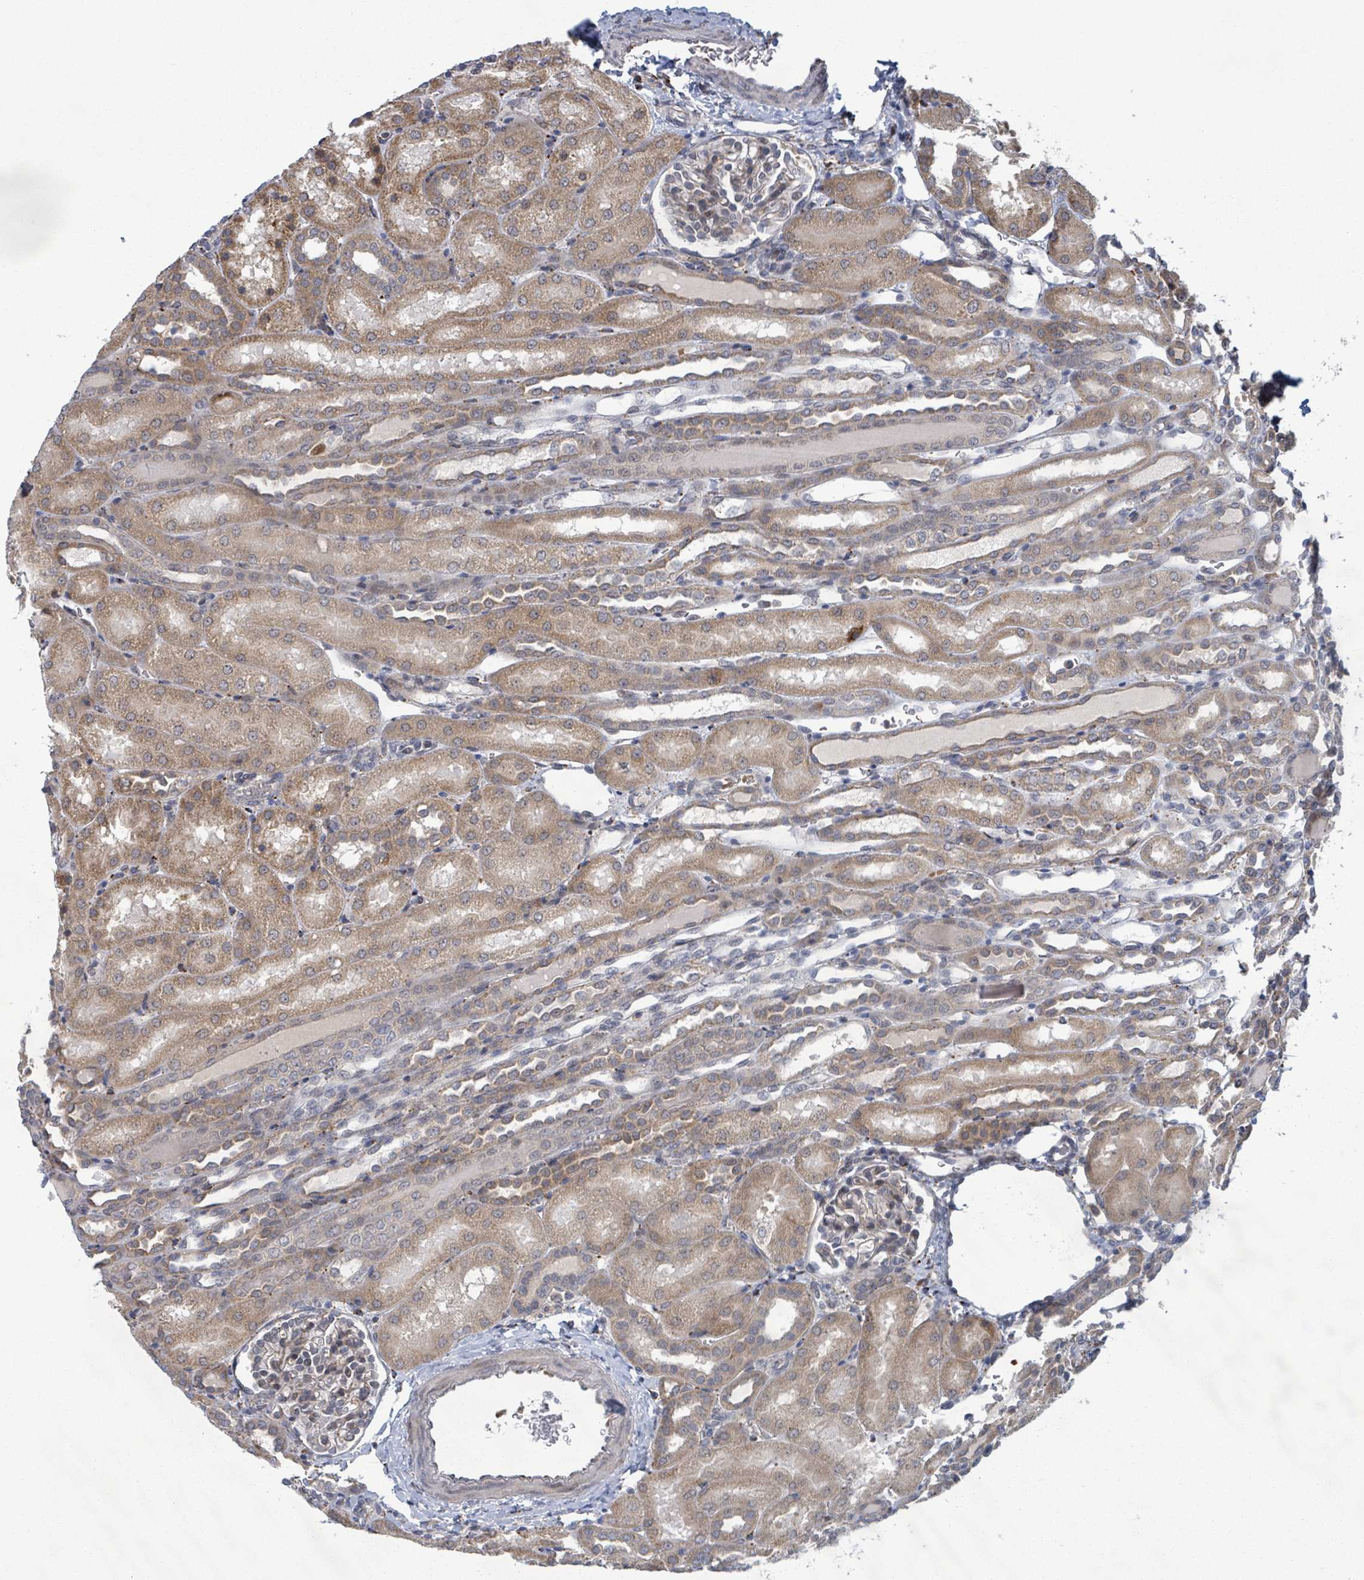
{"staining": {"intensity": "weak", "quantity": "25%-75%", "location": "cytoplasmic/membranous"}, "tissue": "kidney", "cell_type": "Cells in glomeruli", "image_type": "normal", "snomed": [{"axis": "morphology", "description": "Normal tissue, NOS"}, {"axis": "topography", "description": "Kidney"}], "caption": "Kidney stained for a protein demonstrates weak cytoplasmic/membranous positivity in cells in glomeruli. (brown staining indicates protein expression, while blue staining denotes nuclei).", "gene": "SHROOM2", "patient": {"sex": "male", "age": 1}}